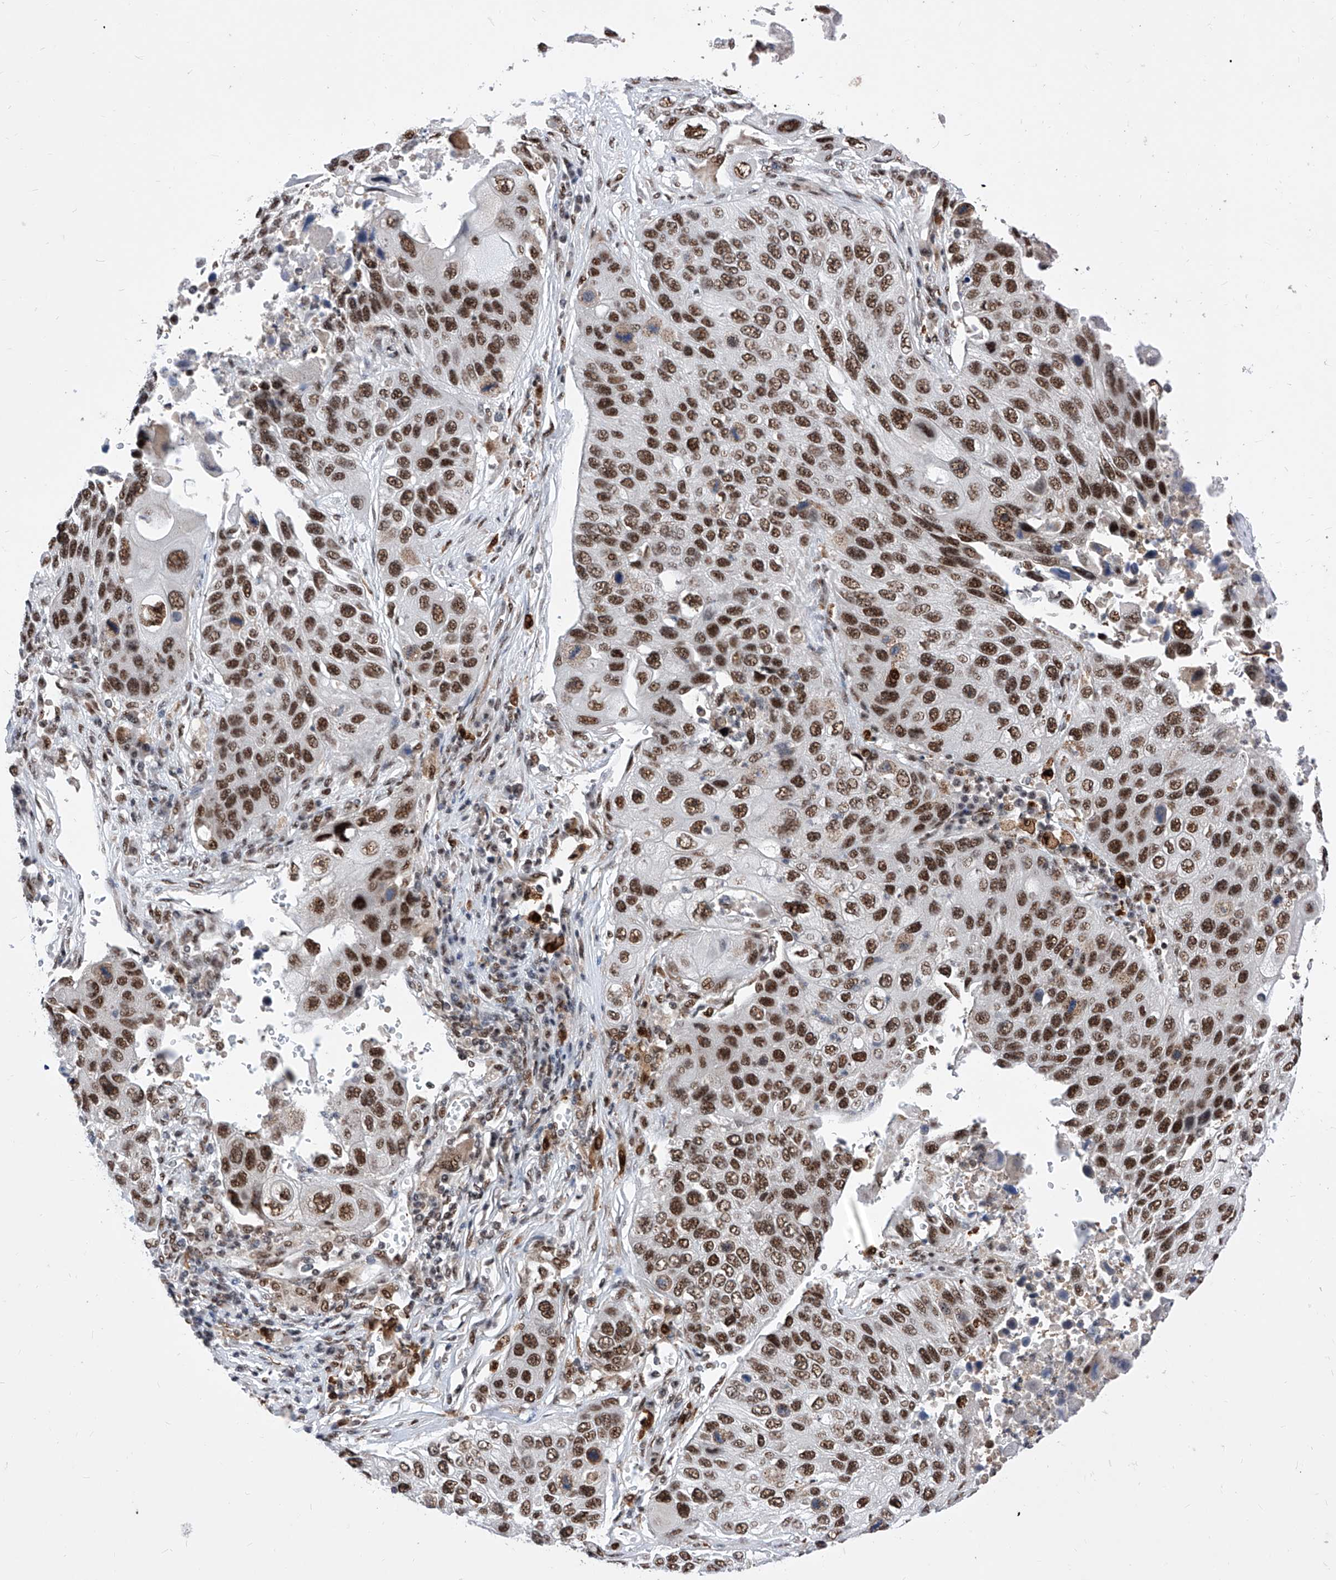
{"staining": {"intensity": "strong", "quantity": ">75%", "location": "nuclear"}, "tissue": "lung cancer", "cell_type": "Tumor cells", "image_type": "cancer", "snomed": [{"axis": "morphology", "description": "Squamous cell carcinoma, NOS"}, {"axis": "topography", "description": "Lung"}], "caption": "Squamous cell carcinoma (lung) stained for a protein shows strong nuclear positivity in tumor cells.", "gene": "PHF5A", "patient": {"sex": "male", "age": 61}}